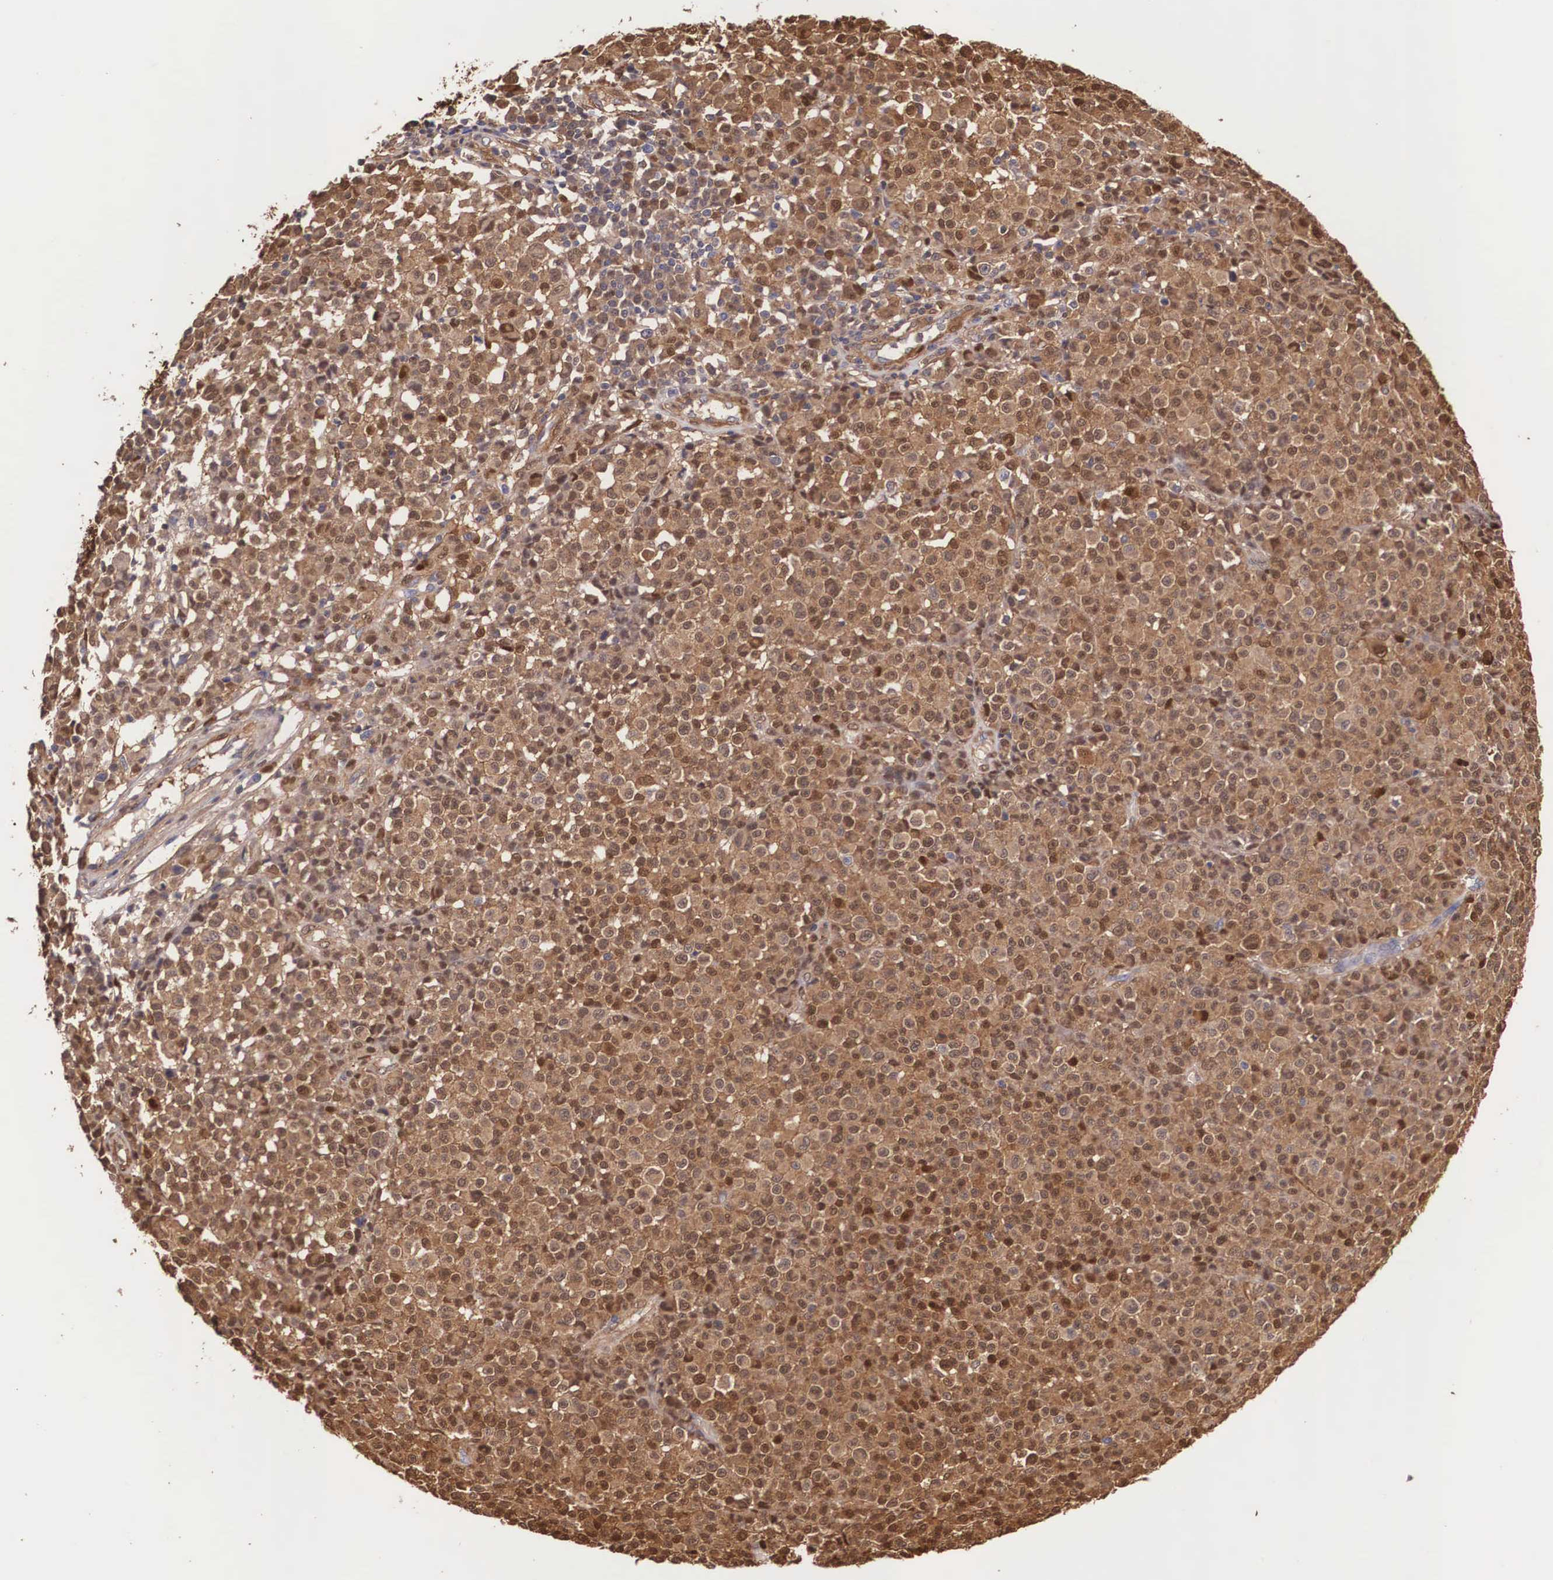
{"staining": {"intensity": "moderate", "quantity": ">75%", "location": "cytoplasmic/membranous,nuclear"}, "tissue": "melanoma", "cell_type": "Tumor cells", "image_type": "cancer", "snomed": [{"axis": "morphology", "description": "Malignant melanoma, Metastatic site"}, {"axis": "topography", "description": "Skin"}], "caption": "Moderate cytoplasmic/membranous and nuclear protein staining is present in about >75% of tumor cells in melanoma. Using DAB (brown) and hematoxylin (blue) stains, captured at high magnification using brightfield microscopy.", "gene": "LGALS1", "patient": {"sex": "male", "age": 32}}